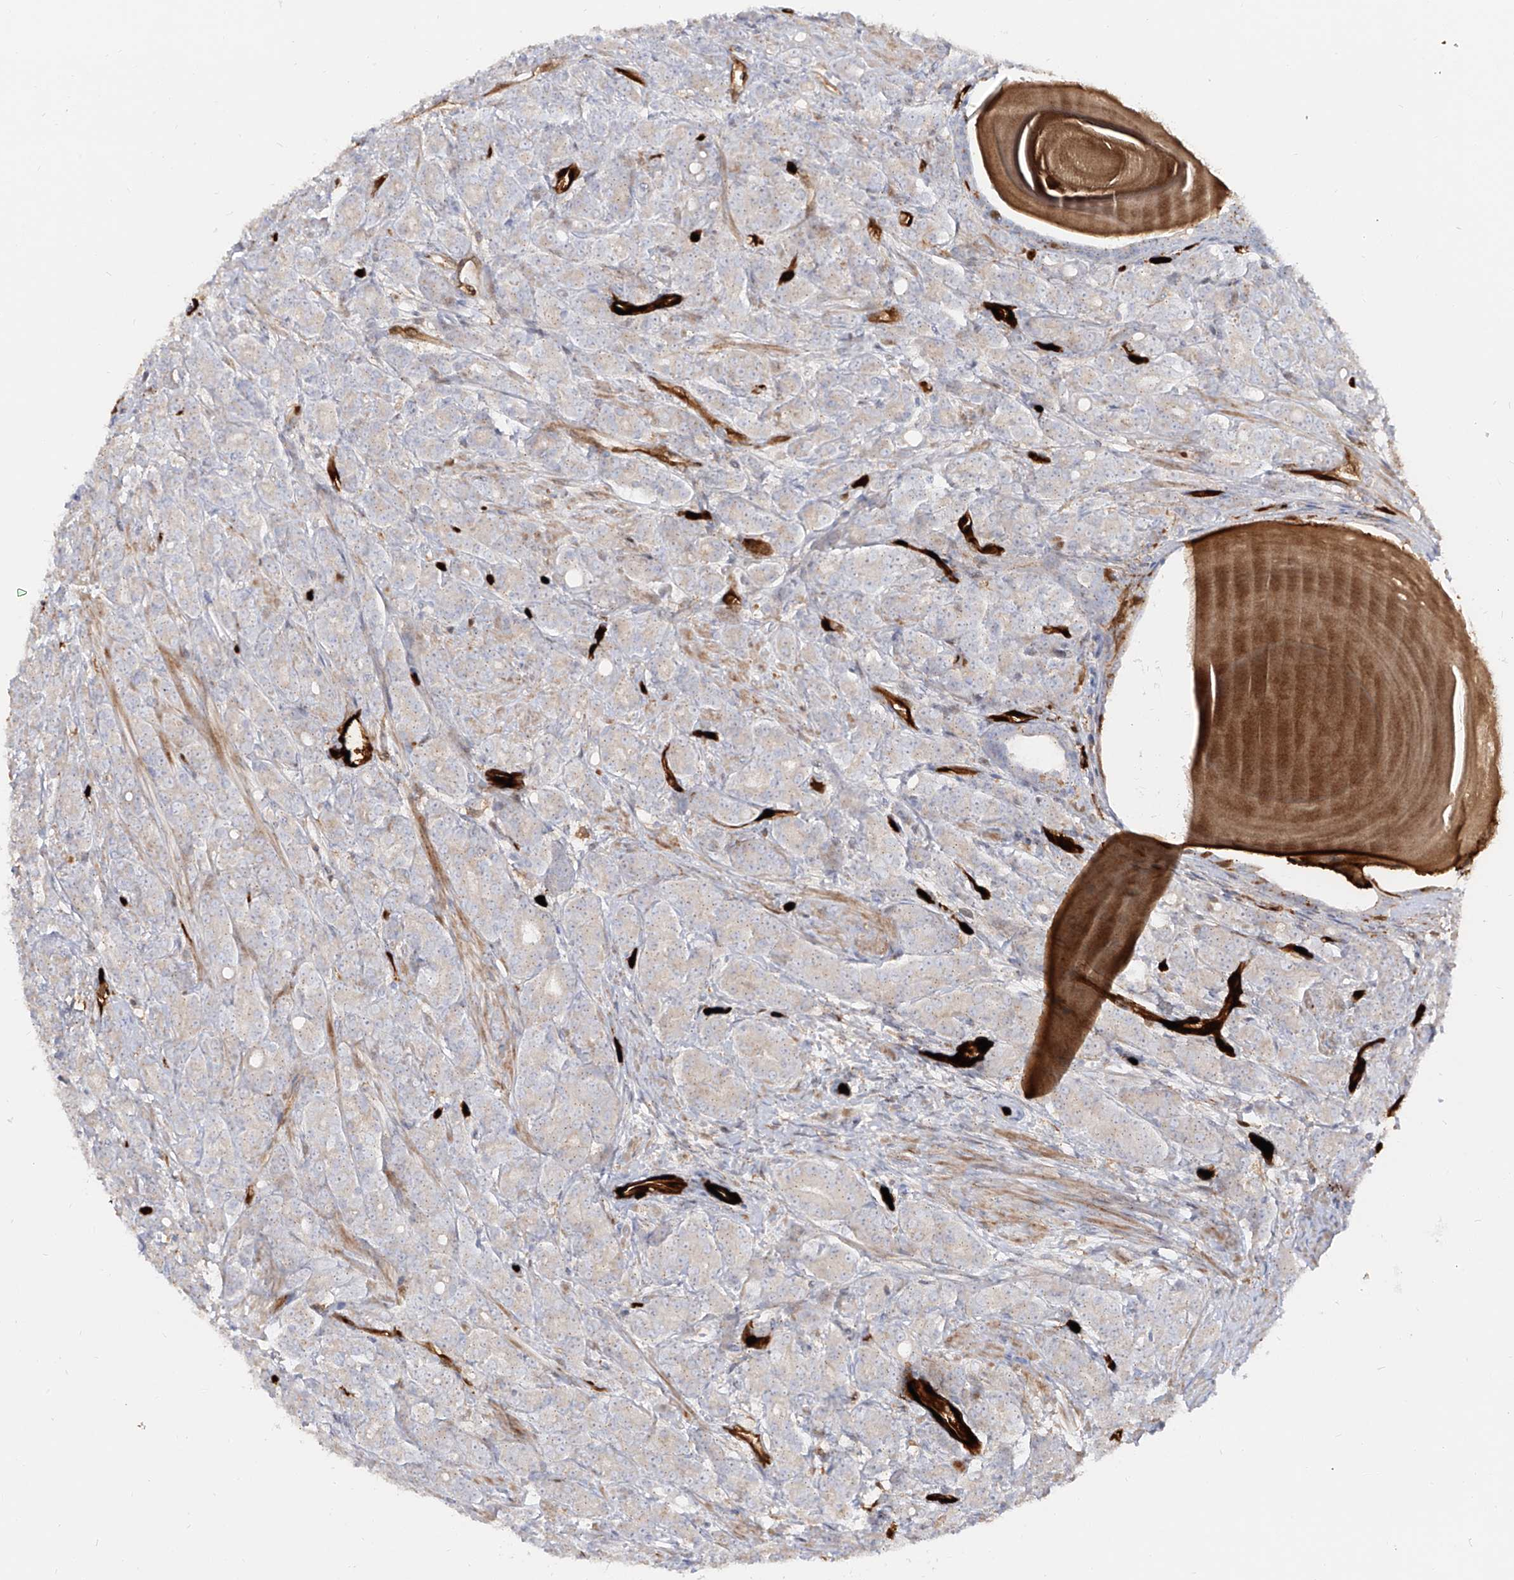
{"staining": {"intensity": "negative", "quantity": "none", "location": "none"}, "tissue": "prostate cancer", "cell_type": "Tumor cells", "image_type": "cancer", "snomed": [{"axis": "morphology", "description": "Adenocarcinoma, High grade"}, {"axis": "topography", "description": "Prostate"}], "caption": "A high-resolution micrograph shows immunohistochemistry staining of prostate cancer, which demonstrates no significant positivity in tumor cells.", "gene": "KYNU", "patient": {"sex": "male", "age": 62}}